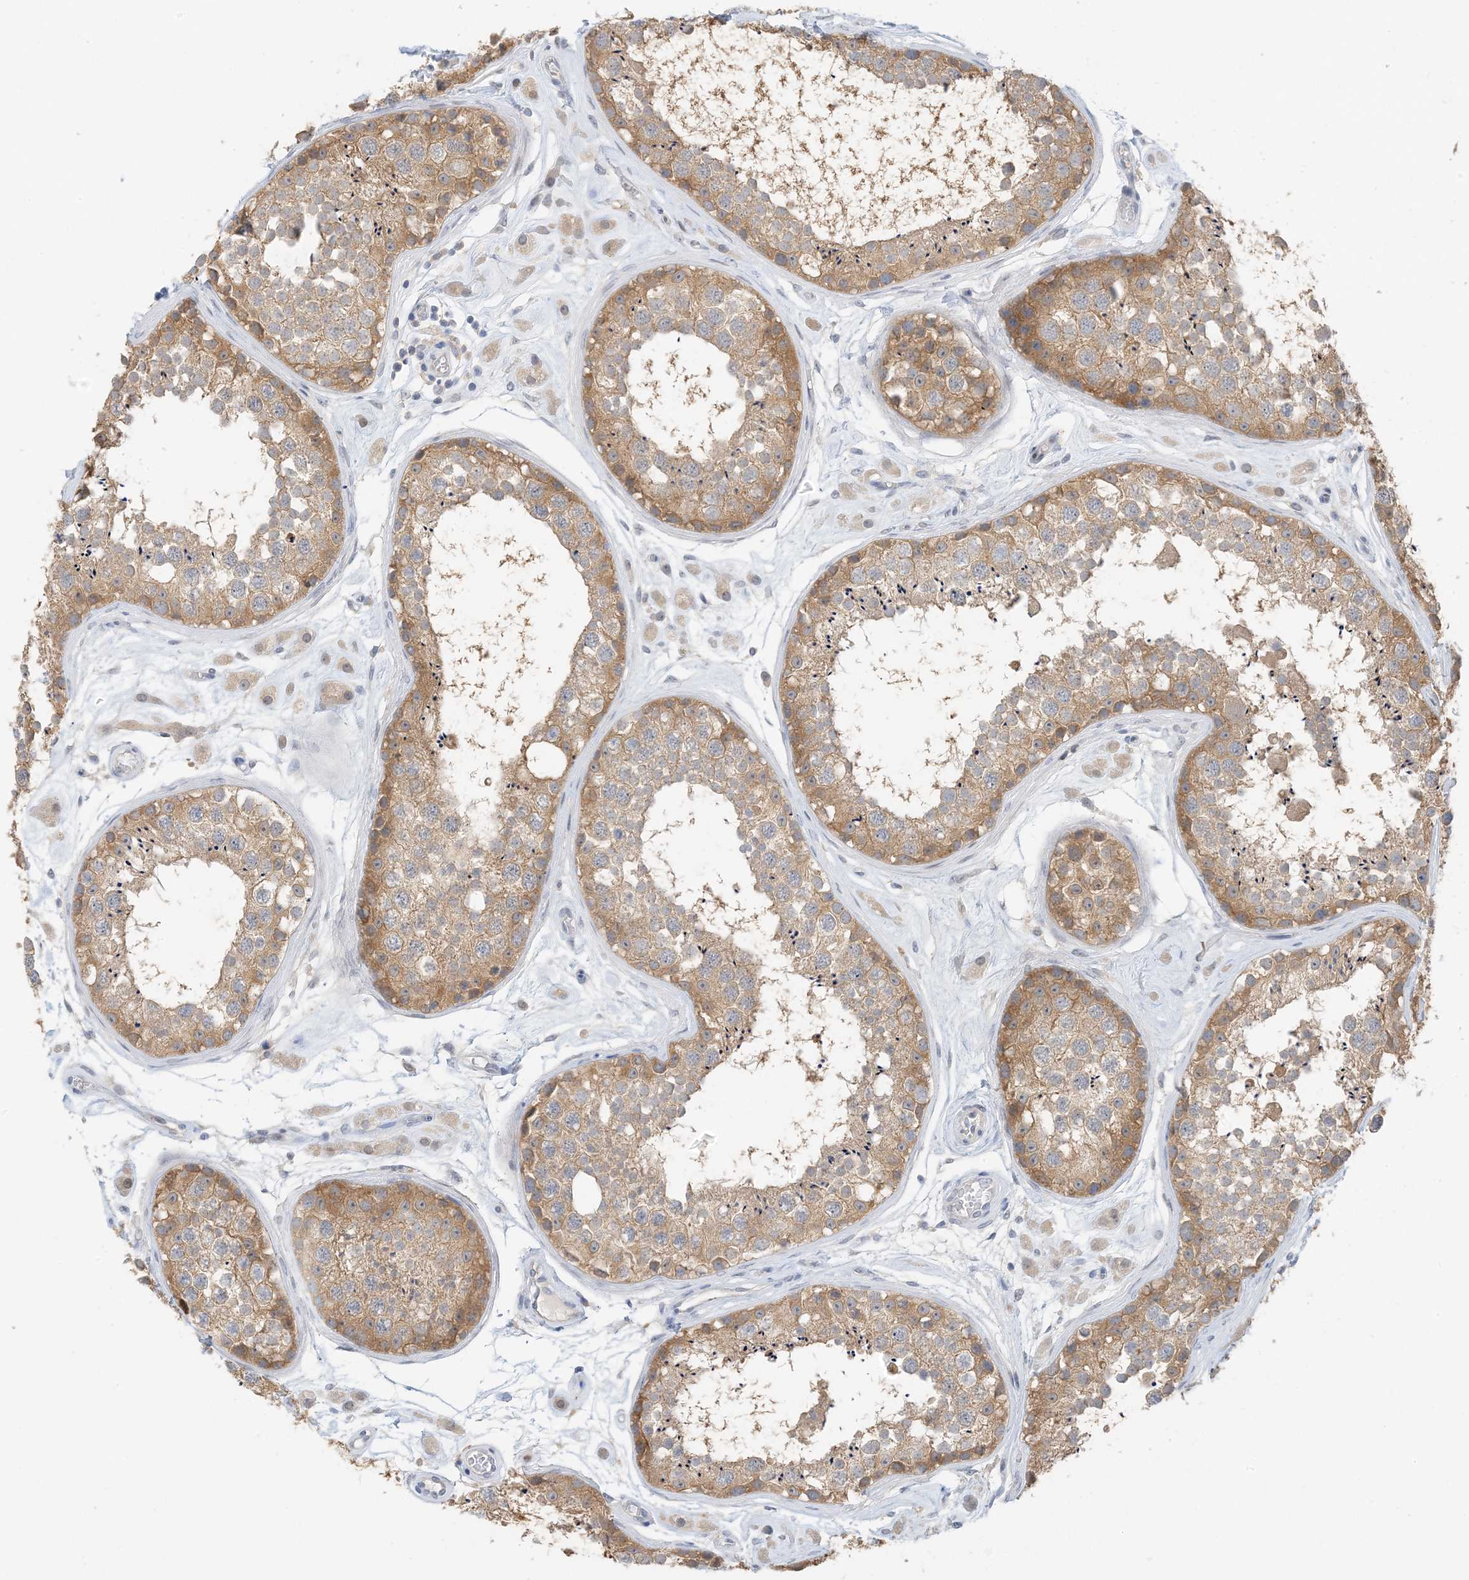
{"staining": {"intensity": "moderate", "quantity": ">75%", "location": "cytoplasmic/membranous"}, "tissue": "testis", "cell_type": "Cells in seminiferous ducts", "image_type": "normal", "snomed": [{"axis": "morphology", "description": "Normal tissue, NOS"}, {"axis": "topography", "description": "Testis"}], "caption": "Brown immunohistochemical staining in unremarkable testis shows moderate cytoplasmic/membranous expression in approximately >75% of cells in seminiferous ducts.", "gene": "KIFBP", "patient": {"sex": "male", "age": 25}}